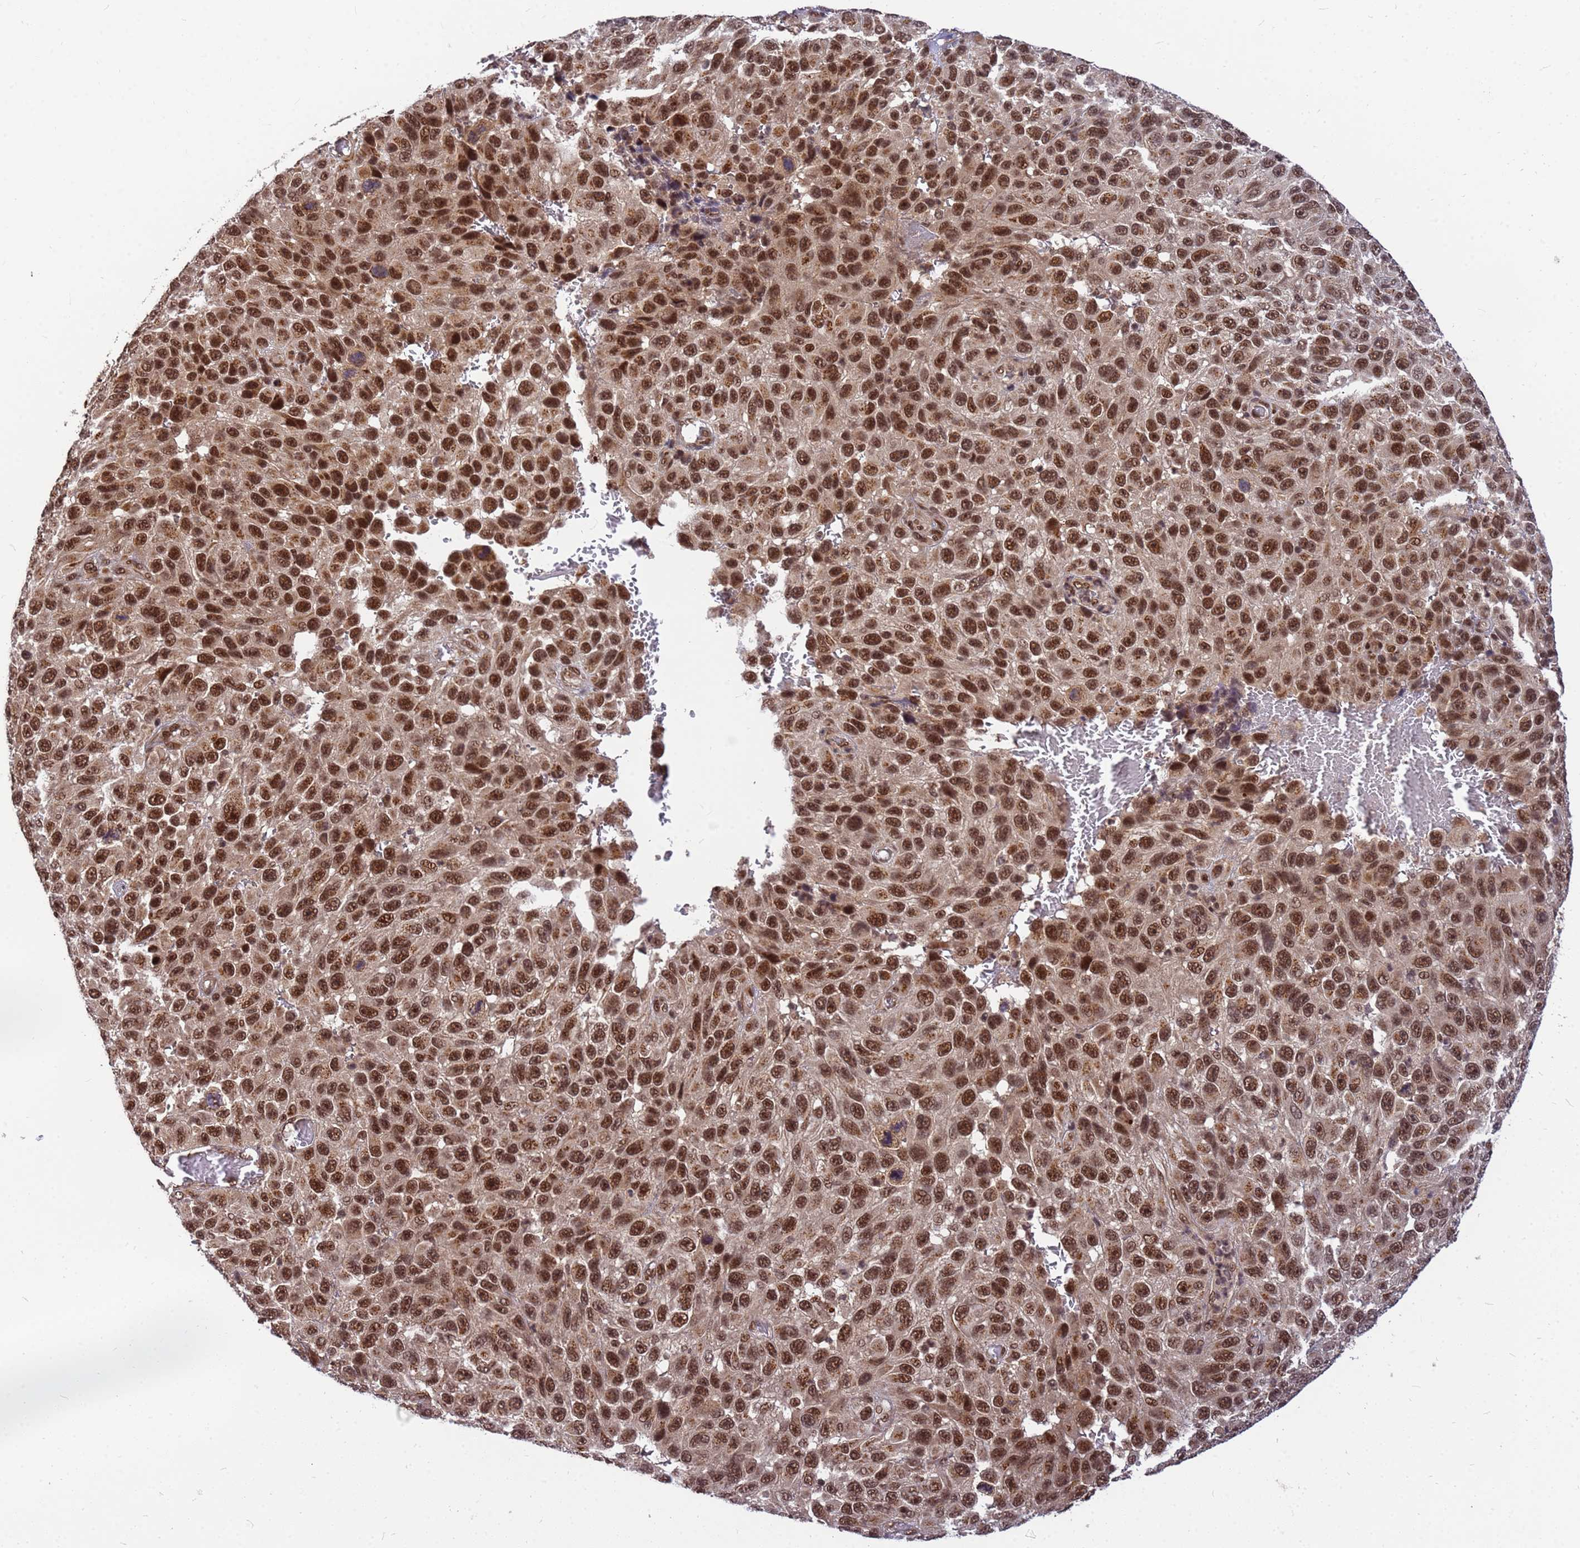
{"staining": {"intensity": "strong", "quantity": ">75%", "location": "cytoplasmic/membranous,nuclear"}, "tissue": "melanoma", "cell_type": "Tumor cells", "image_type": "cancer", "snomed": [{"axis": "morphology", "description": "Malignant melanoma, NOS"}, {"axis": "topography", "description": "Skin"}], "caption": "Immunohistochemical staining of human melanoma demonstrates high levels of strong cytoplasmic/membranous and nuclear positivity in approximately >75% of tumor cells. The protein is stained brown, and the nuclei are stained in blue (DAB IHC with brightfield microscopy, high magnification).", "gene": "NCBP2", "patient": {"sex": "female", "age": 96}}